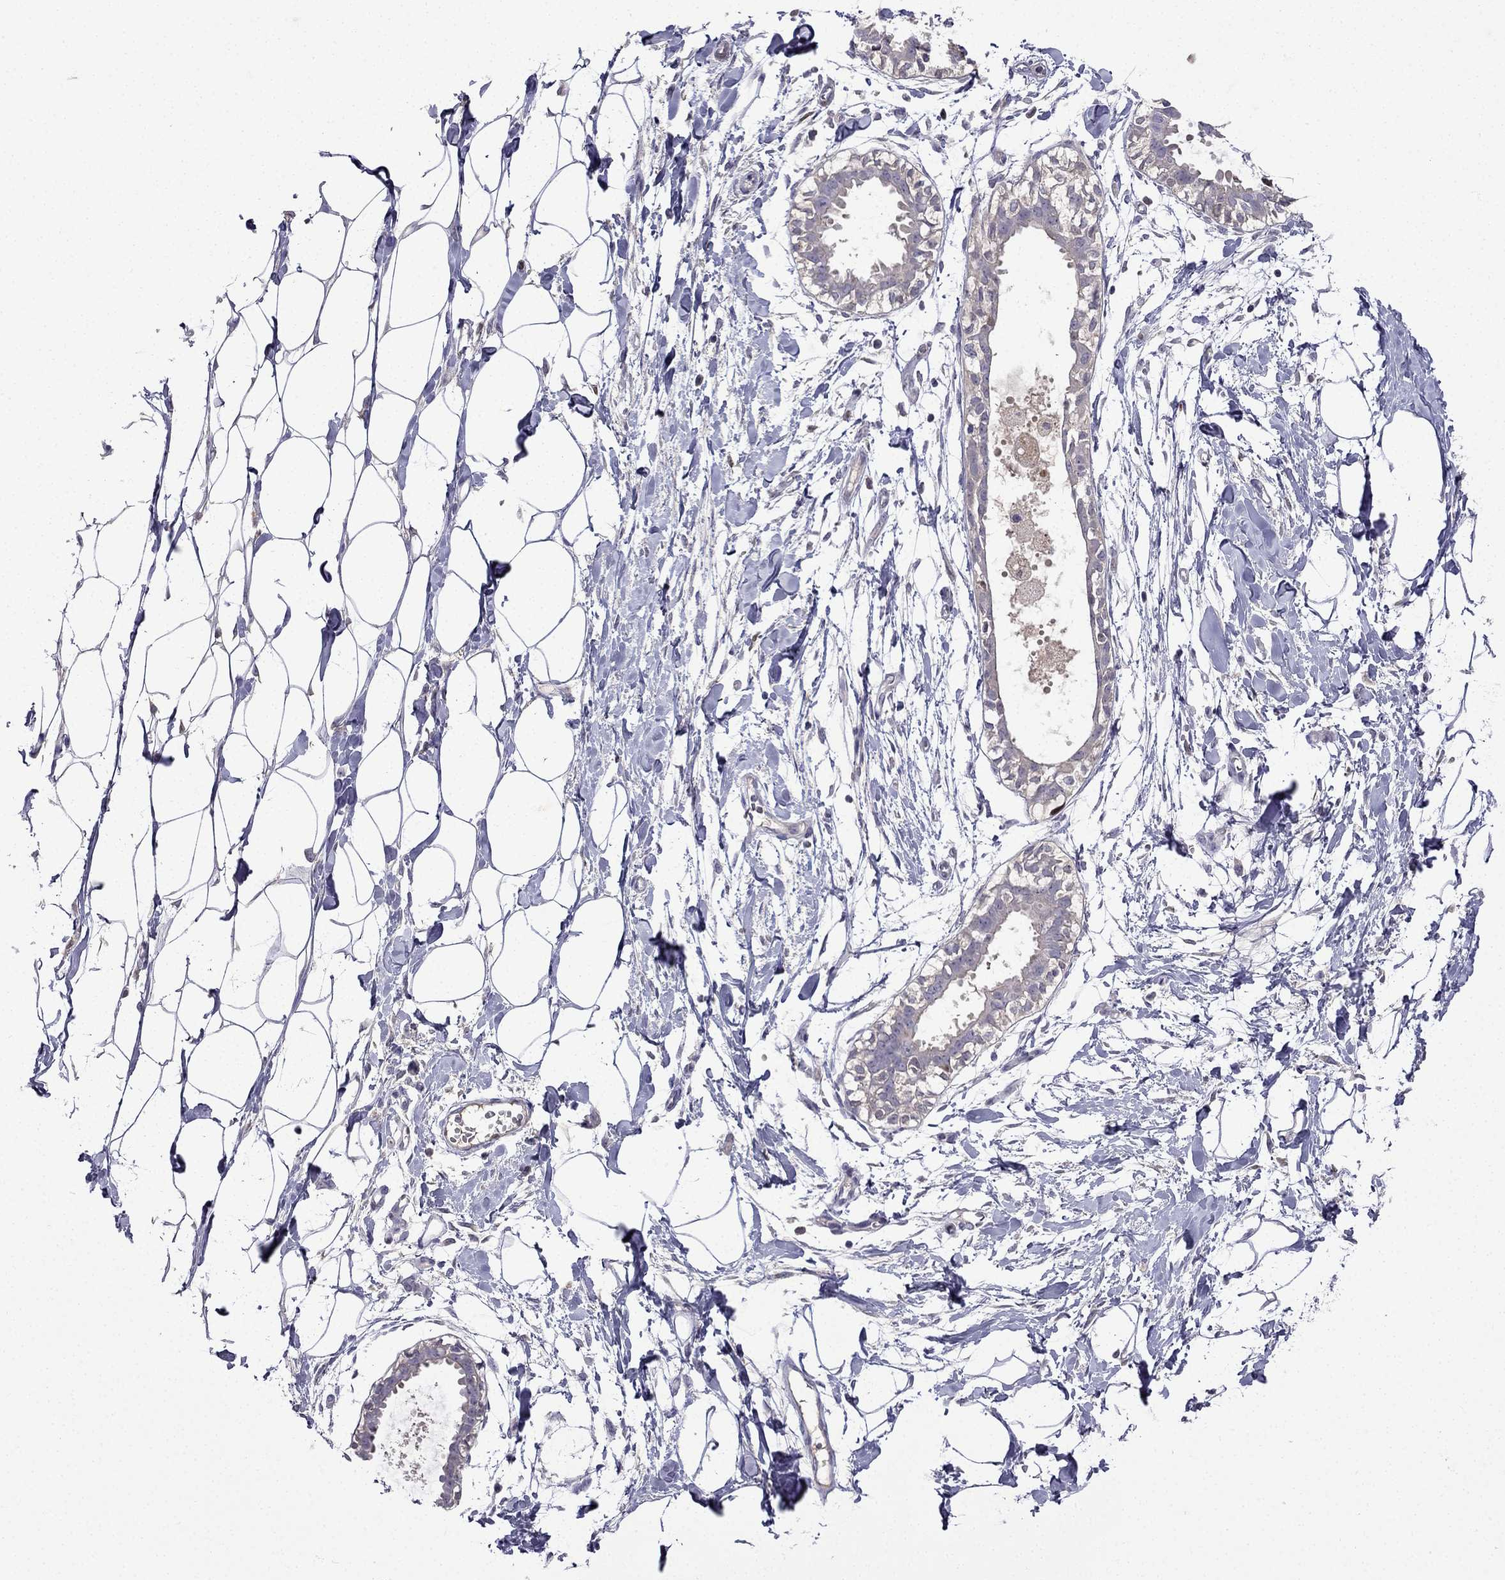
{"staining": {"intensity": "negative", "quantity": "none", "location": "none"}, "tissue": "breast", "cell_type": "Adipocytes", "image_type": "normal", "snomed": [{"axis": "morphology", "description": "Normal tissue, NOS"}, {"axis": "topography", "description": "Breast"}], "caption": "IHC histopathology image of unremarkable breast: human breast stained with DAB (3,3'-diaminobenzidine) demonstrates no significant protein positivity in adipocytes.", "gene": "UHRF1", "patient": {"sex": "female", "age": 49}}